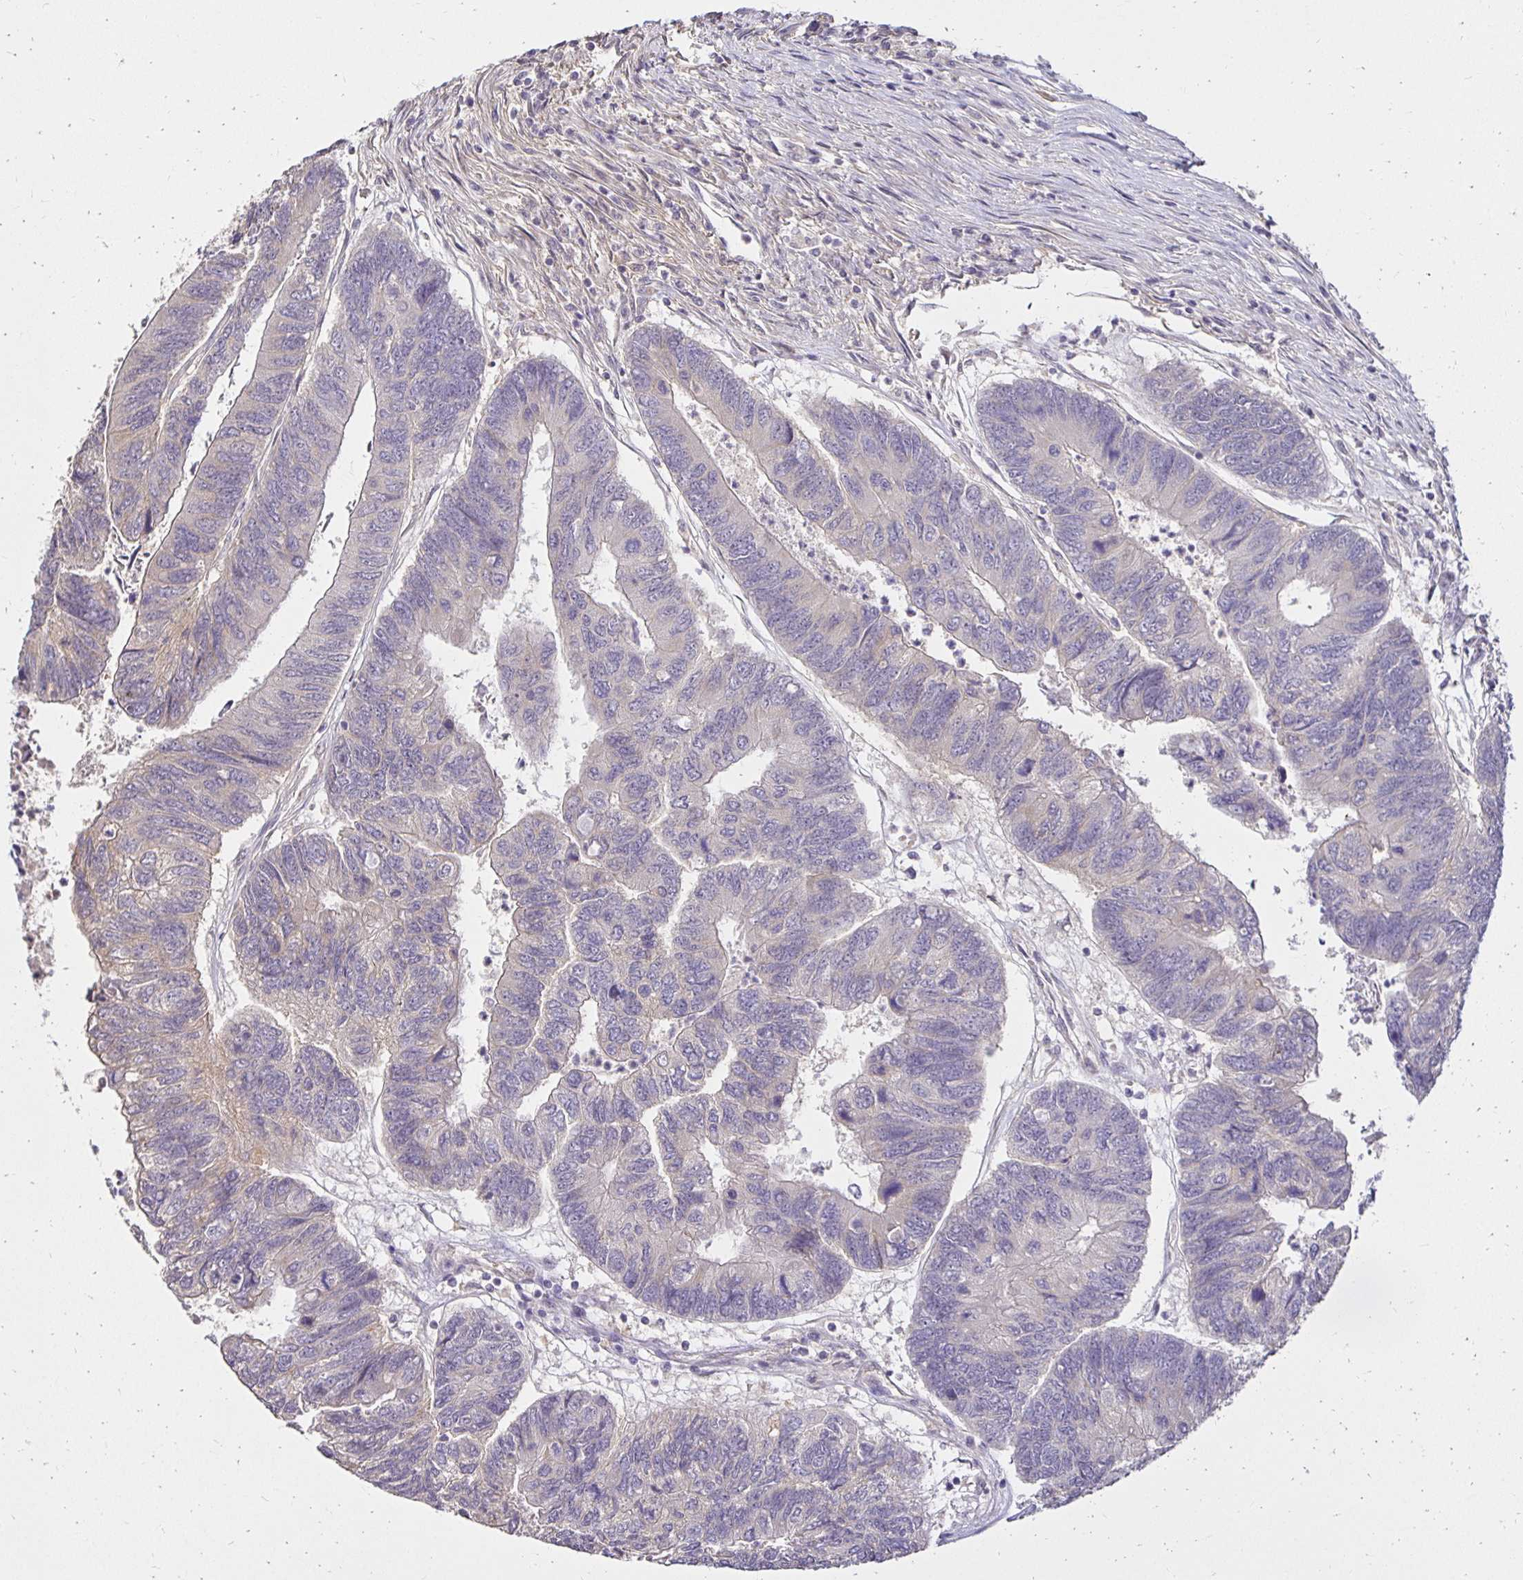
{"staining": {"intensity": "weak", "quantity": "<25%", "location": "cytoplasmic/membranous"}, "tissue": "colorectal cancer", "cell_type": "Tumor cells", "image_type": "cancer", "snomed": [{"axis": "morphology", "description": "Adenocarcinoma, NOS"}, {"axis": "topography", "description": "Colon"}], "caption": "Immunohistochemical staining of human colorectal cancer demonstrates no significant staining in tumor cells.", "gene": "PNPLA3", "patient": {"sex": "female", "age": 67}}